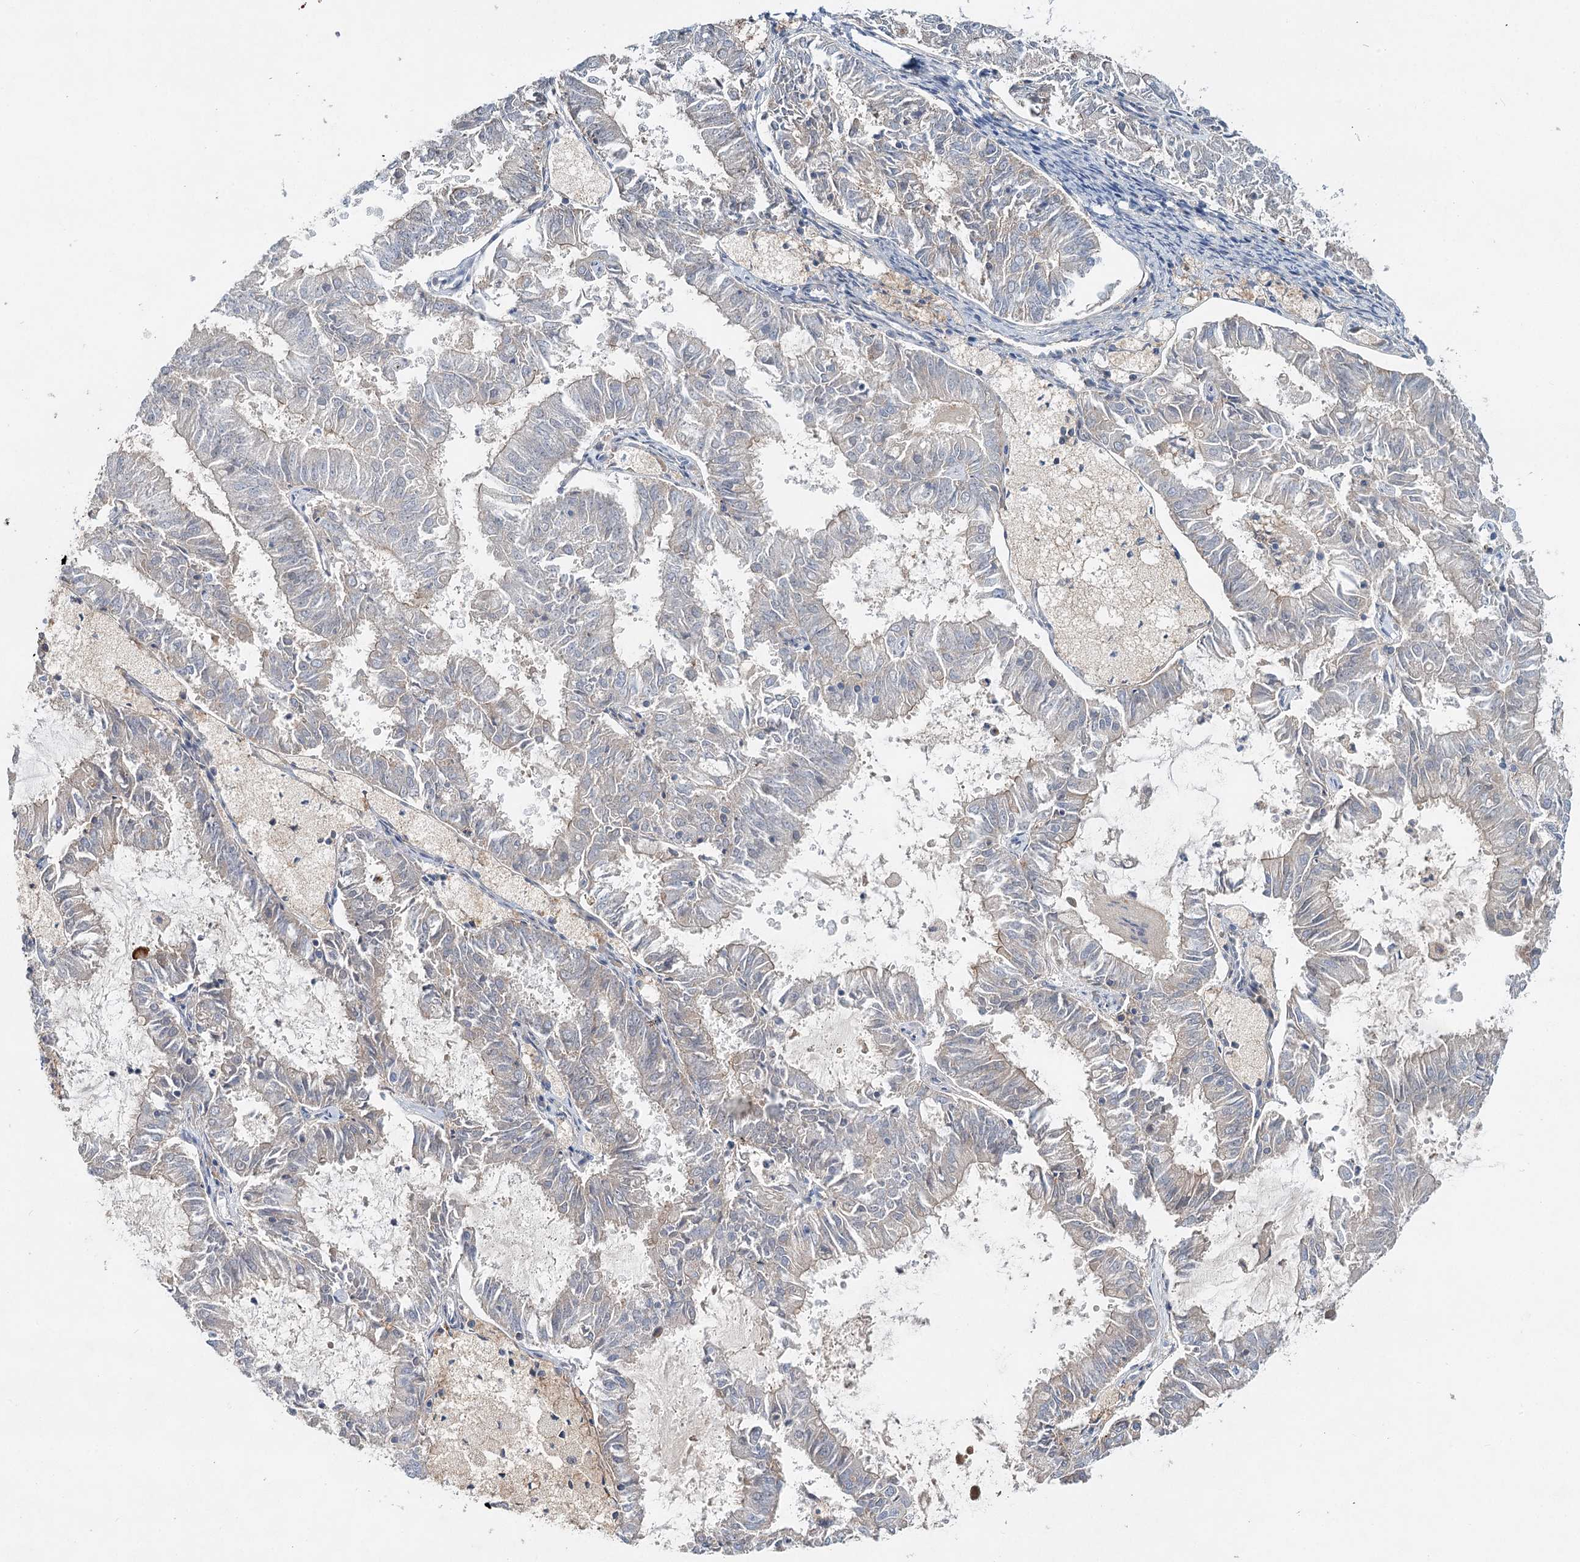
{"staining": {"intensity": "weak", "quantity": "<25%", "location": "cytoplasmic/membranous"}, "tissue": "endometrial cancer", "cell_type": "Tumor cells", "image_type": "cancer", "snomed": [{"axis": "morphology", "description": "Adenocarcinoma, NOS"}, {"axis": "topography", "description": "Endometrium"}], "caption": "IHC histopathology image of neoplastic tissue: endometrial cancer (adenocarcinoma) stained with DAB (3,3'-diaminobenzidine) reveals no significant protein expression in tumor cells.", "gene": "ALKBH8", "patient": {"sex": "female", "age": 57}}